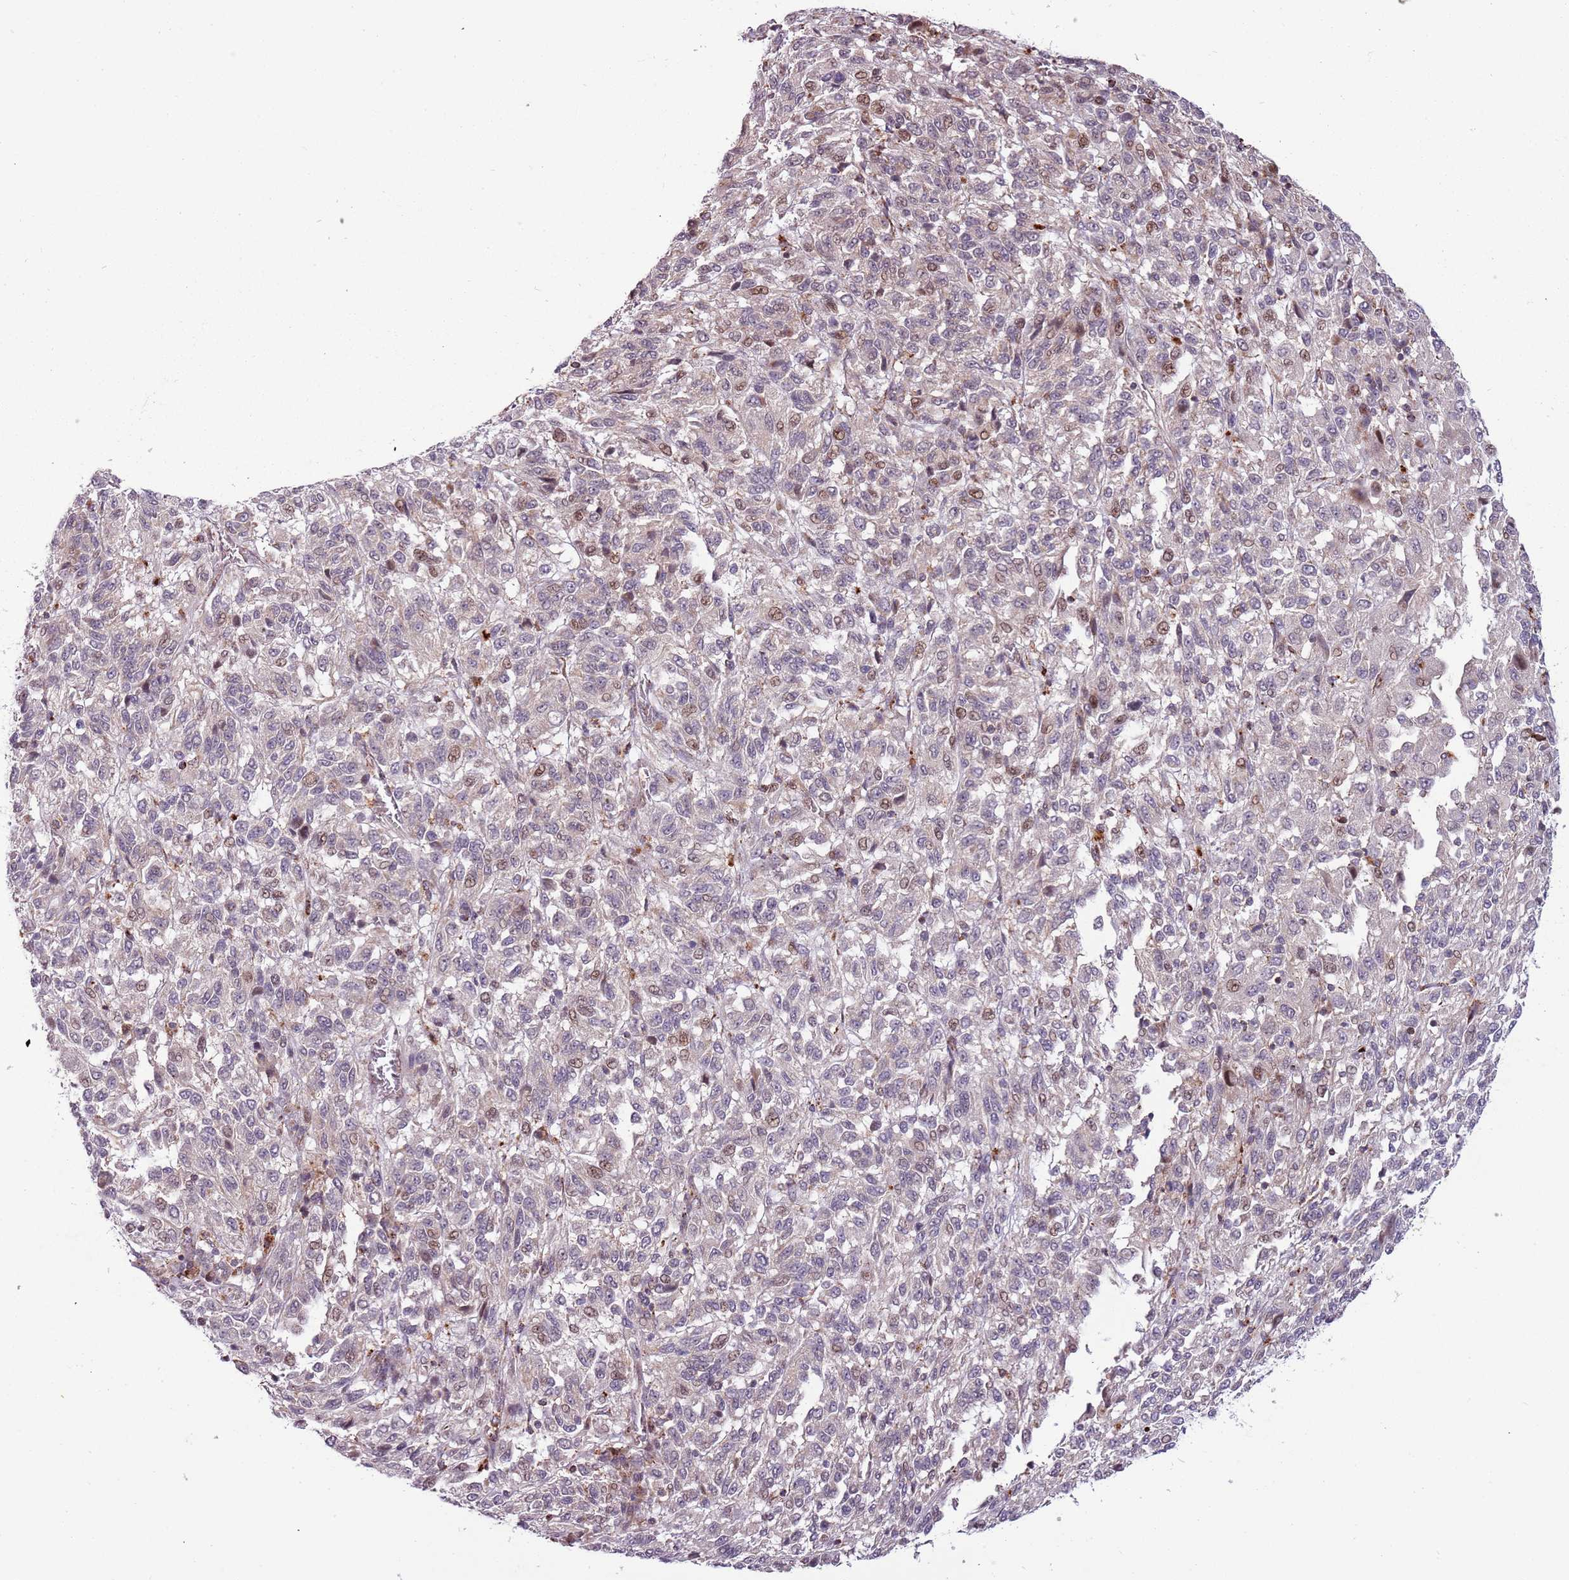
{"staining": {"intensity": "moderate", "quantity": "<25%", "location": "nuclear"}, "tissue": "melanoma", "cell_type": "Tumor cells", "image_type": "cancer", "snomed": [{"axis": "morphology", "description": "Malignant melanoma, Metastatic site"}, {"axis": "topography", "description": "Lung"}], "caption": "This is a histology image of immunohistochemistry (IHC) staining of malignant melanoma (metastatic site), which shows moderate staining in the nuclear of tumor cells.", "gene": "ULK3", "patient": {"sex": "male", "age": 64}}